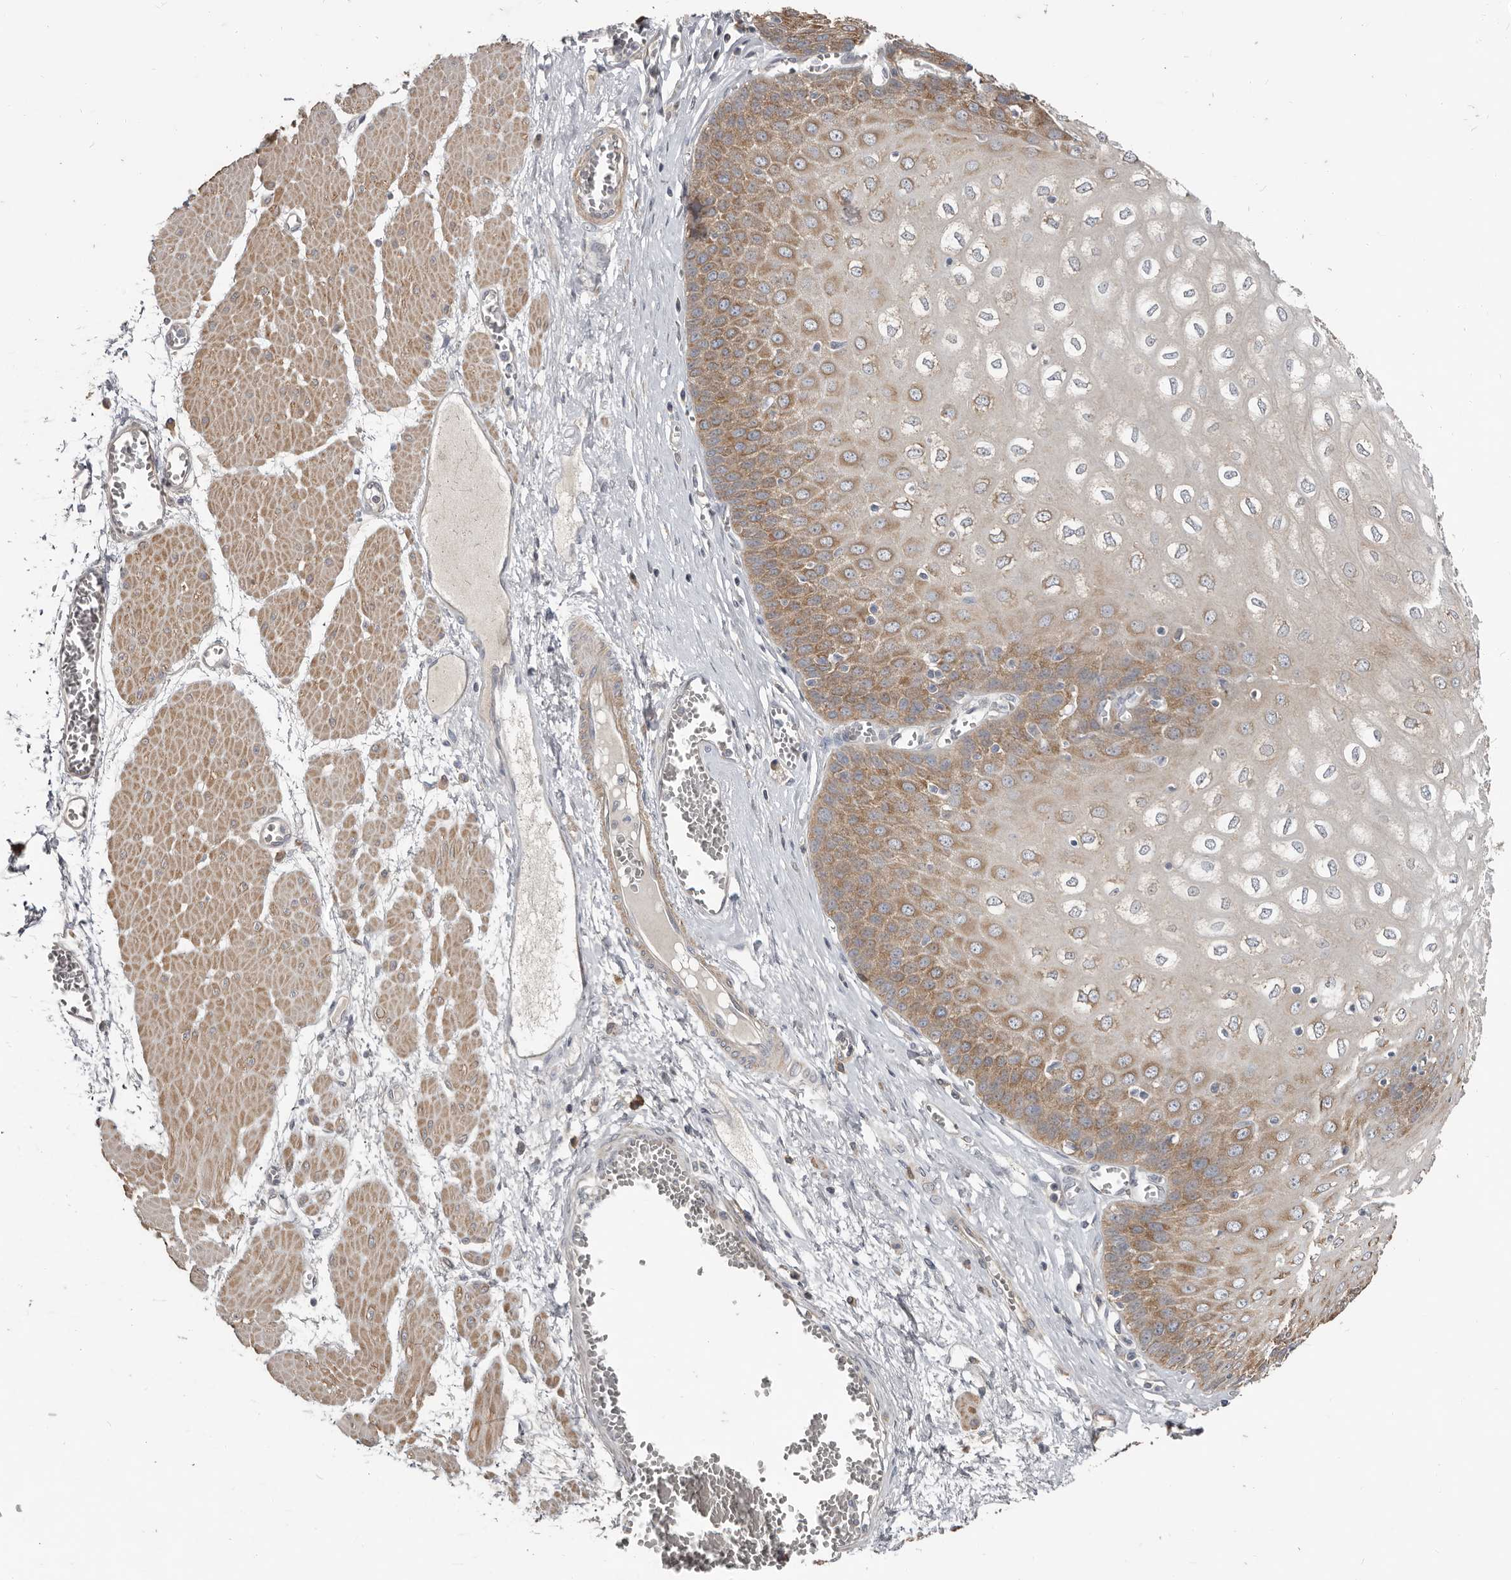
{"staining": {"intensity": "moderate", "quantity": ">75%", "location": "cytoplasmic/membranous"}, "tissue": "esophagus", "cell_type": "Squamous epithelial cells", "image_type": "normal", "snomed": [{"axis": "morphology", "description": "Normal tissue, NOS"}, {"axis": "topography", "description": "Esophagus"}], "caption": "Immunohistochemical staining of normal esophagus demonstrates >75% levels of moderate cytoplasmic/membranous protein expression in about >75% of squamous epithelial cells.", "gene": "AKNAD1", "patient": {"sex": "male", "age": 60}}